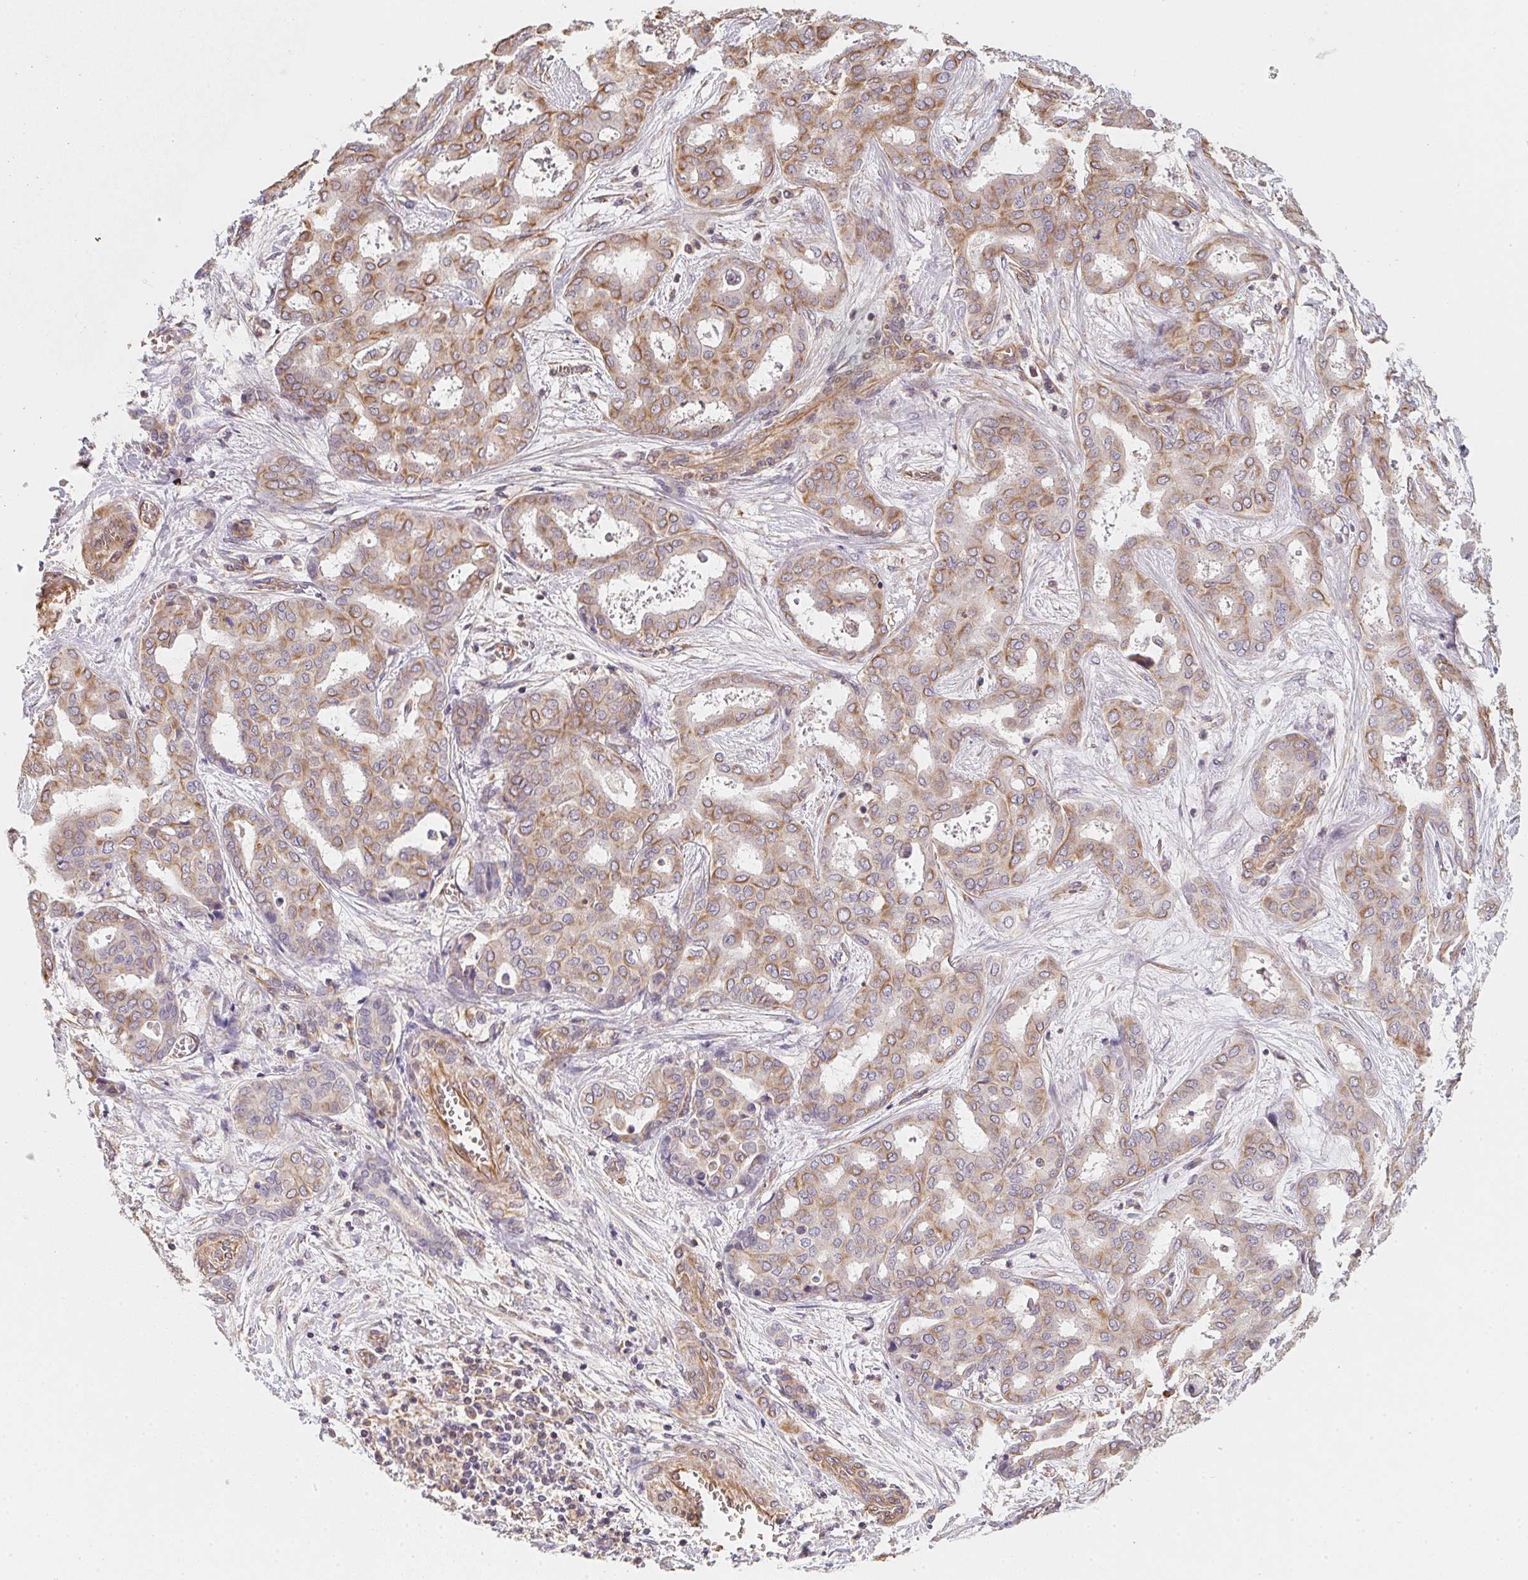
{"staining": {"intensity": "moderate", "quantity": "25%-75%", "location": "cytoplasmic/membranous"}, "tissue": "liver cancer", "cell_type": "Tumor cells", "image_type": "cancer", "snomed": [{"axis": "morphology", "description": "Cholangiocarcinoma"}, {"axis": "topography", "description": "Liver"}], "caption": "The photomicrograph reveals immunohistochemical staining of cholangiocarcinoma (liver). There is moderate cytoplasmic/membranous staining is appreciated in approximately 25%-75% of tumor cells. Immunohistochemistry stains the protein in brown and the nuclei are stained blue.", "gene": "TBKBP1", "patient": {"sex": "female", "age": 64}}